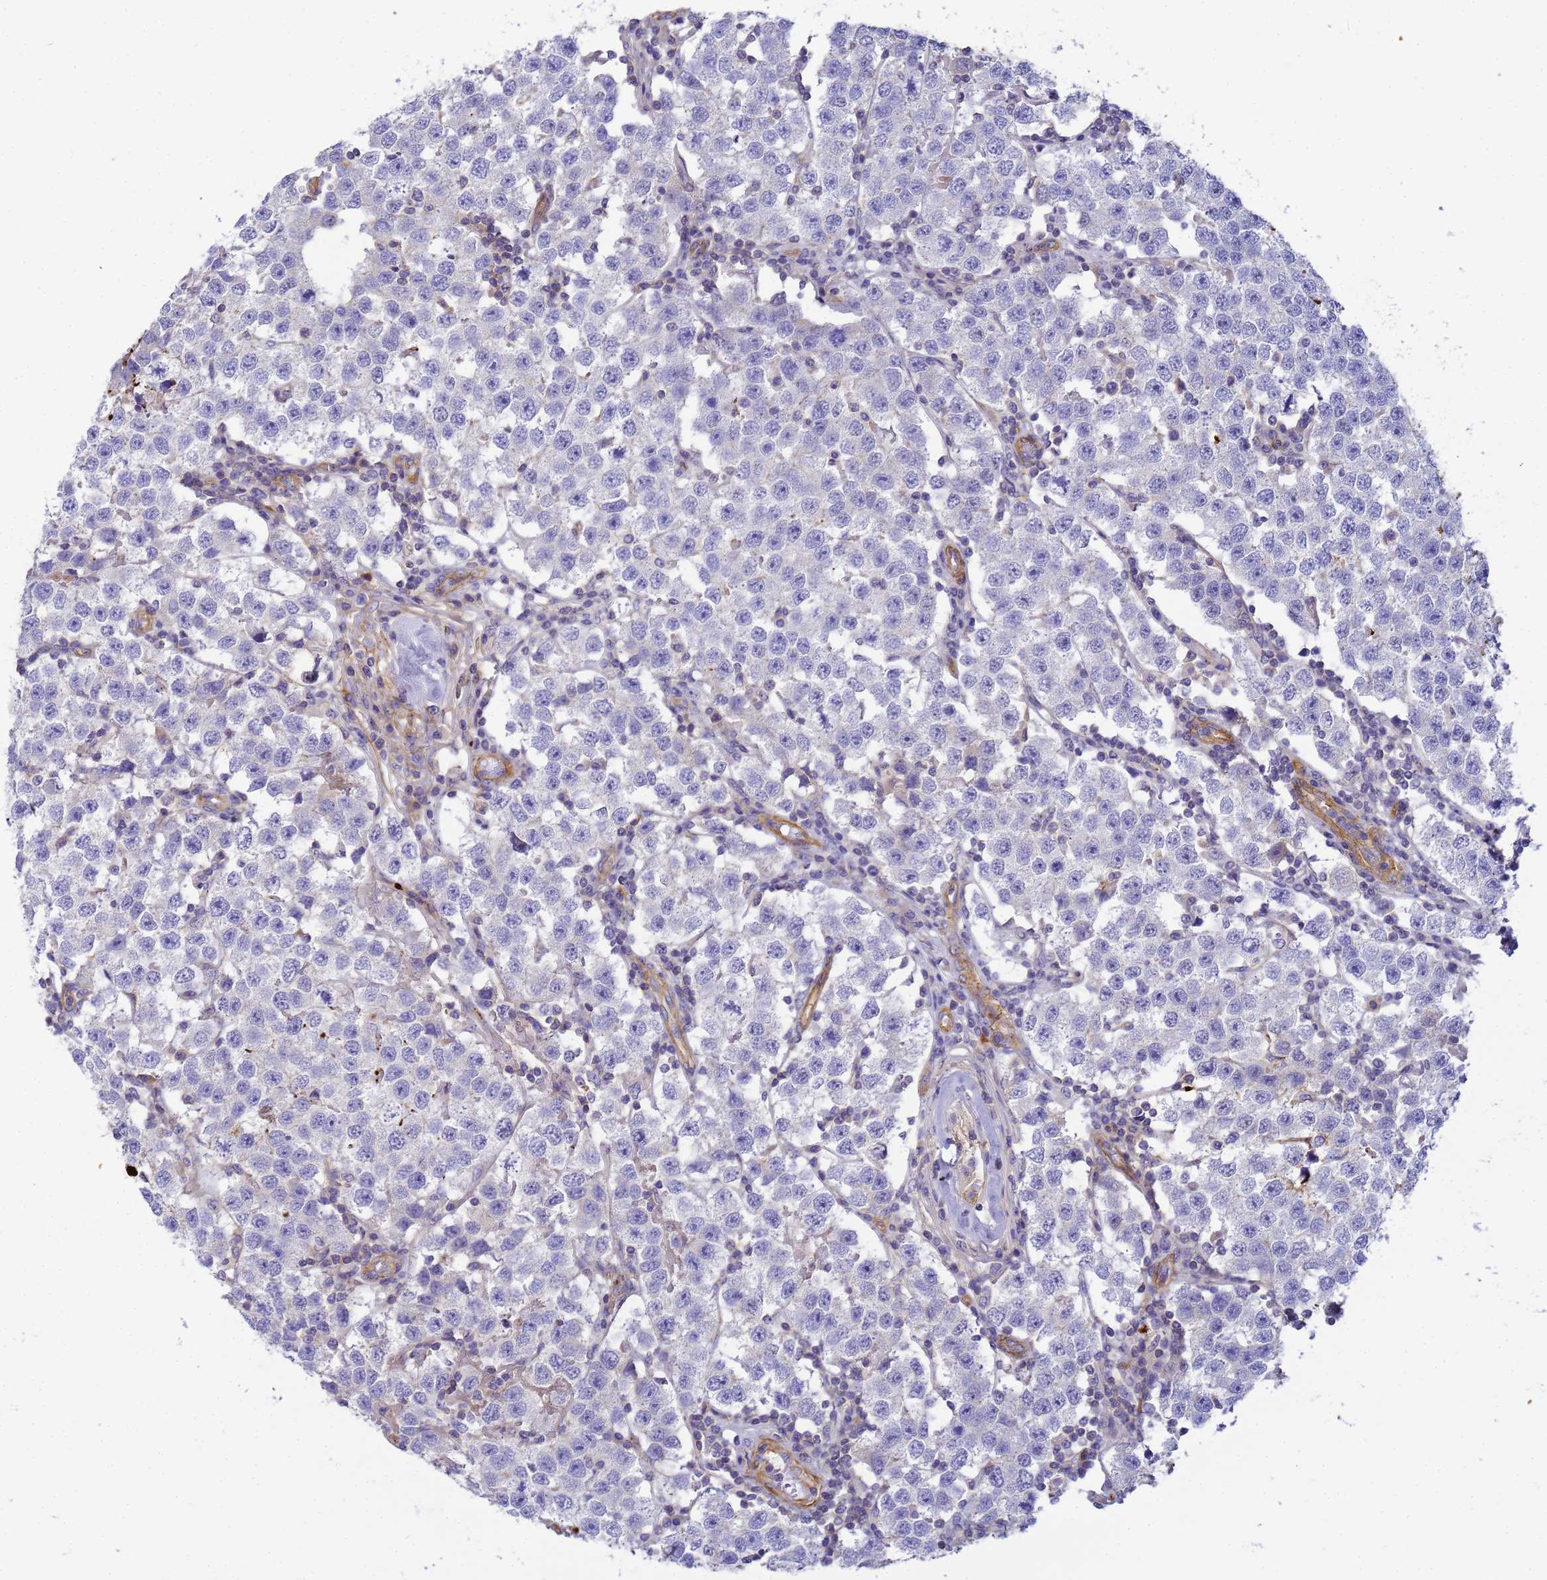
{"staining": {"intensity": "negative", "quantity": "none", "location": "none"}, "tissue": "testis cancer", "cell_type": "Tumor cells", "image_type": "cancer", "snomed": [{"axis": "morphology", "description": "Seminoma, NOS"}, {"axis": "topography", "description": "Testis"}], "caption": "This micrograph is of testis cancer stained with IHC to label a protein in brown with the nuclei are counter-stained blue. There is no staining in tumor cells. (Stains: DAB immunohistochemistry (IHC) with hematoxylin counter stain, Microscopy: brightfield microscopy at high magnification).", "gene": "MYL12A", "patient": {"sex": "male", "age": 34}}